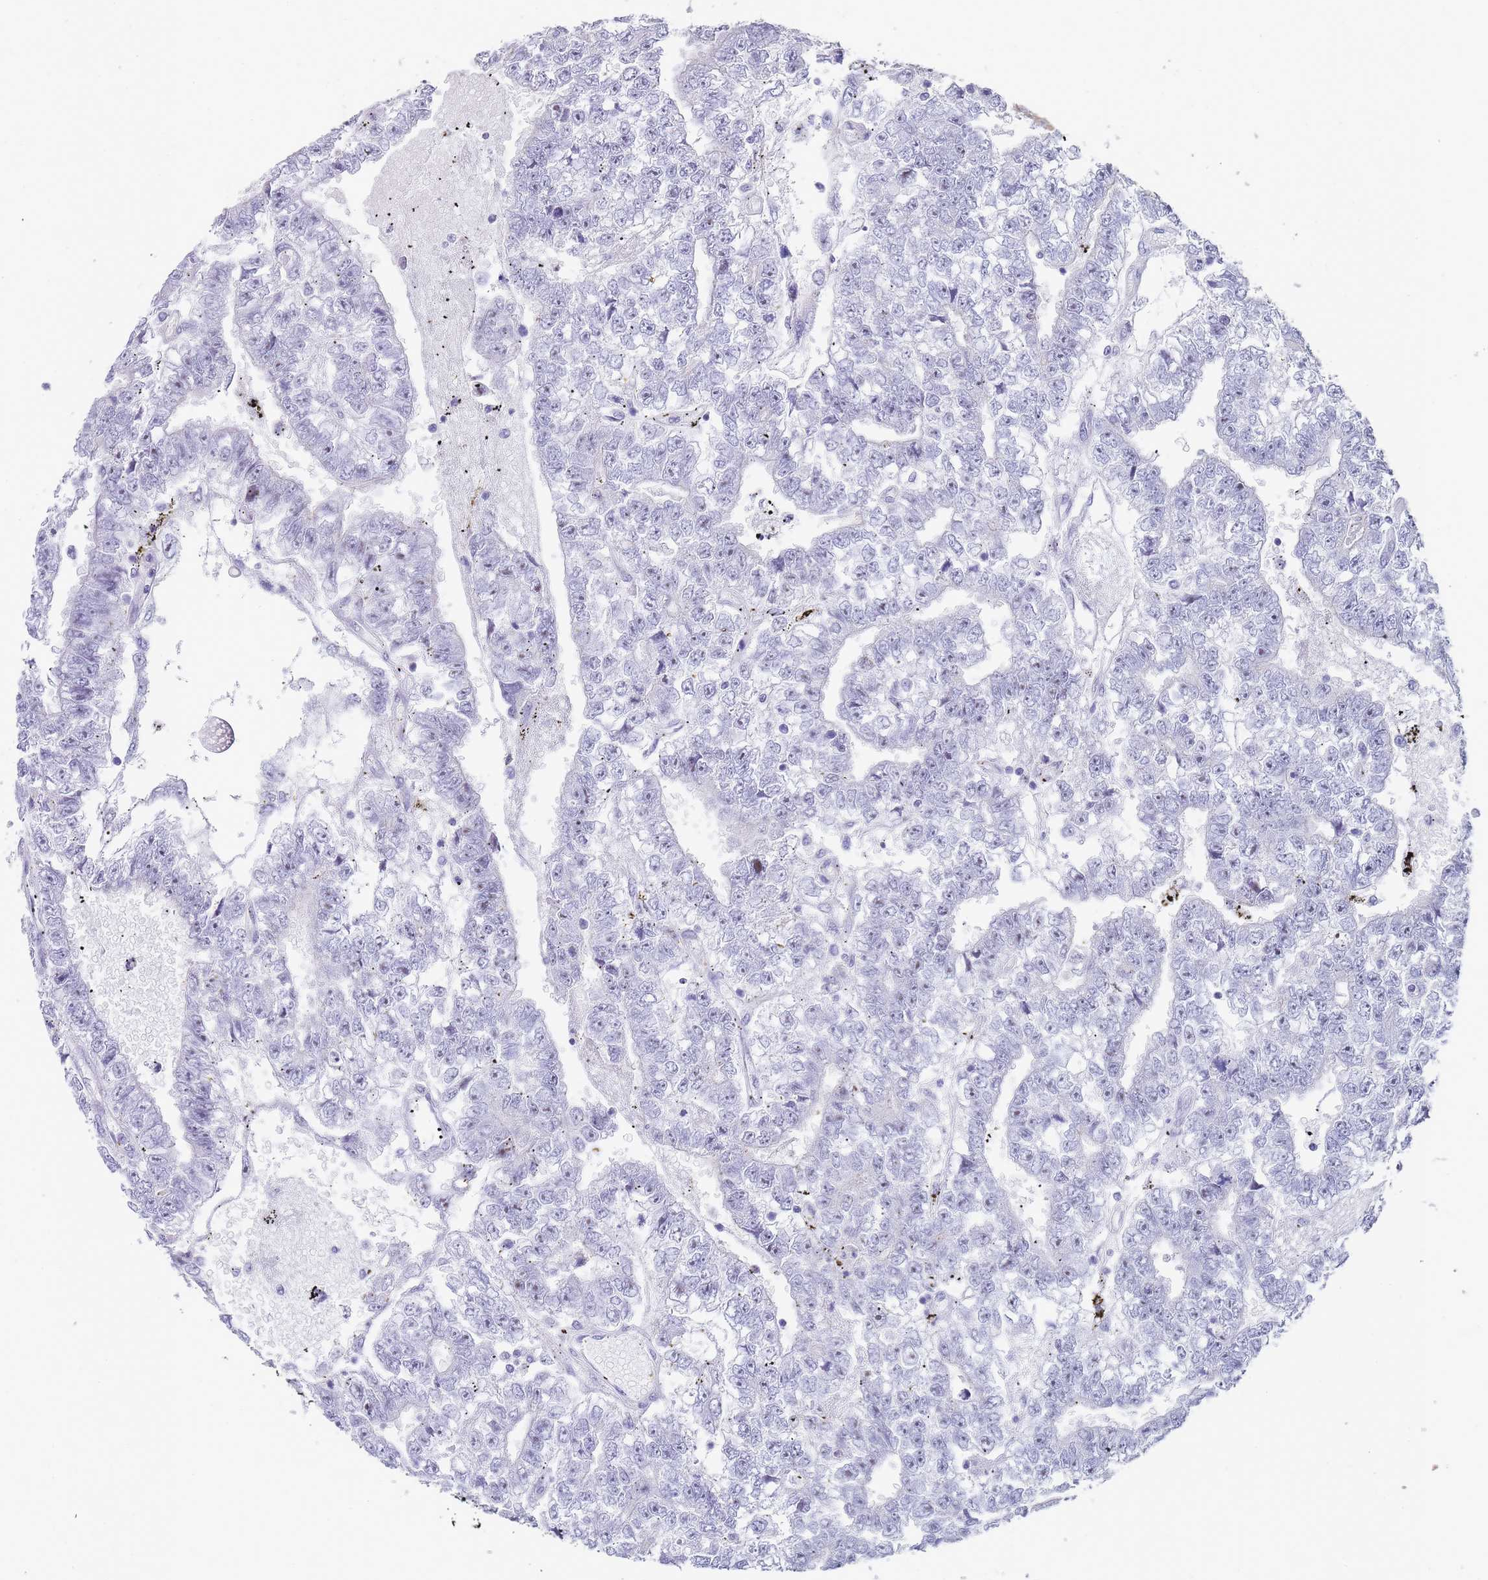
{"staining": {"intensity": "weak", "quantity": "<25%", "location": "nuclear"}, "tissue": "testis cancer", "cell_type": "Tumor cells", "image_type": "cancer", "snomed": [{"axis": "morphology", "description": "Carcinoma, Embryonal, NOS"}, {"axis": "topography", "description": "Testis"}], "caption": "This is a histopathology image of IHC staining of testis embryonal carcinoma, which shows no positivity in tumor cells.", "gene": "NOP14", "patient": {"sex": "male", "age": 25}}